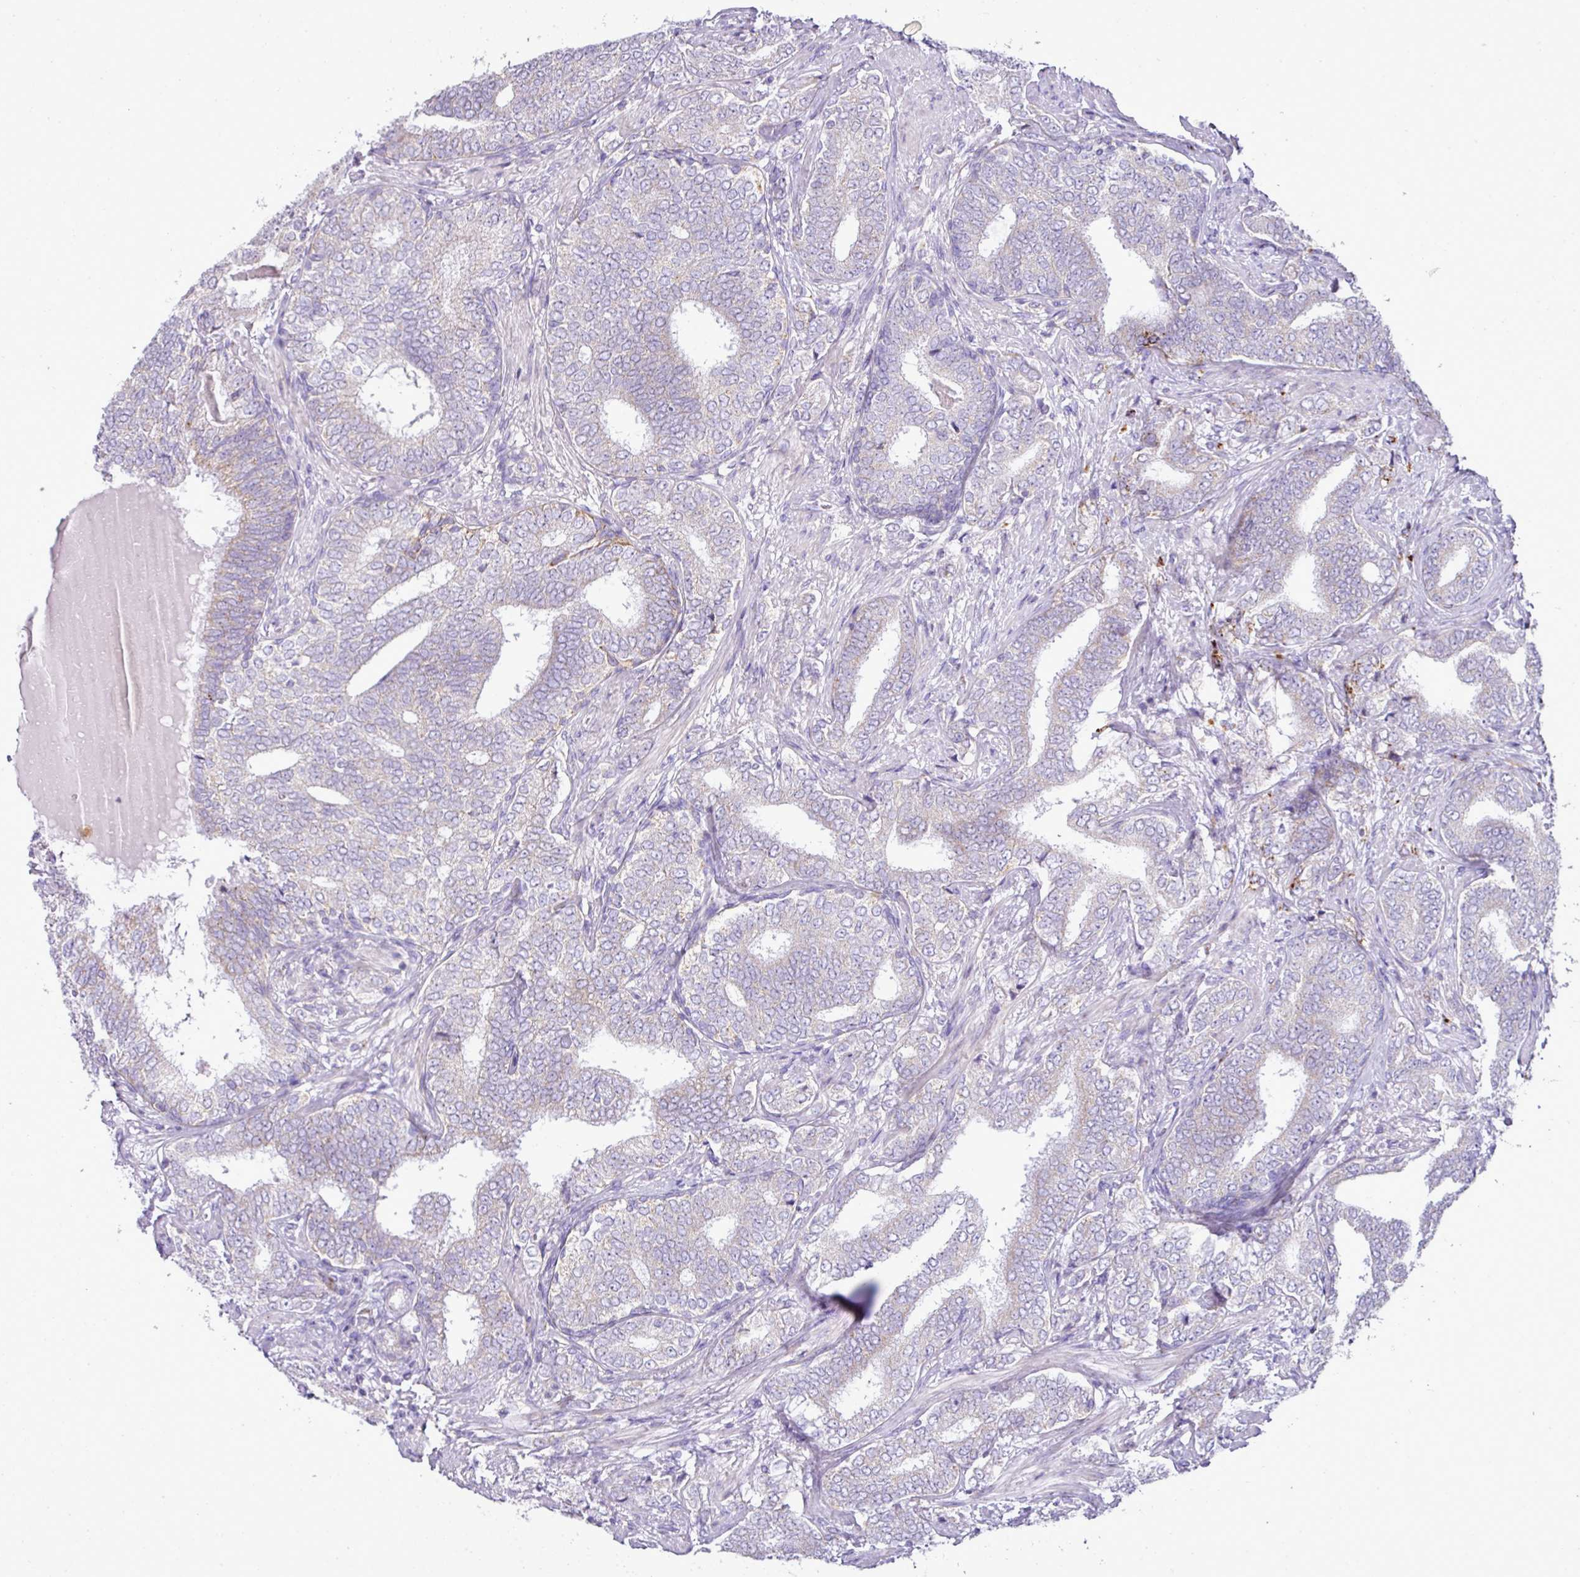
{"staining": {"intensity": "moderate", "quantity": "<25%", "location": "cytoplasmic/membranous"}, "tissue": "prostate cancer", "cell_type": "Tumor cells", "image_type": "cancer", "snomed": [{"axis": "morphology", "description": "Adenocarcinoma, High grade"}, {"axis": "topography", "description": "Prostate"}], "caption": "This image shows IHC staining of prostate cancer (high-grade adenocarcinoma), with low moderate cytoplasmic/membranous staining in approximately <25% of tumor cells.", "gene": "PGAP4", "patient": {"sex": "male", "age": 72}}